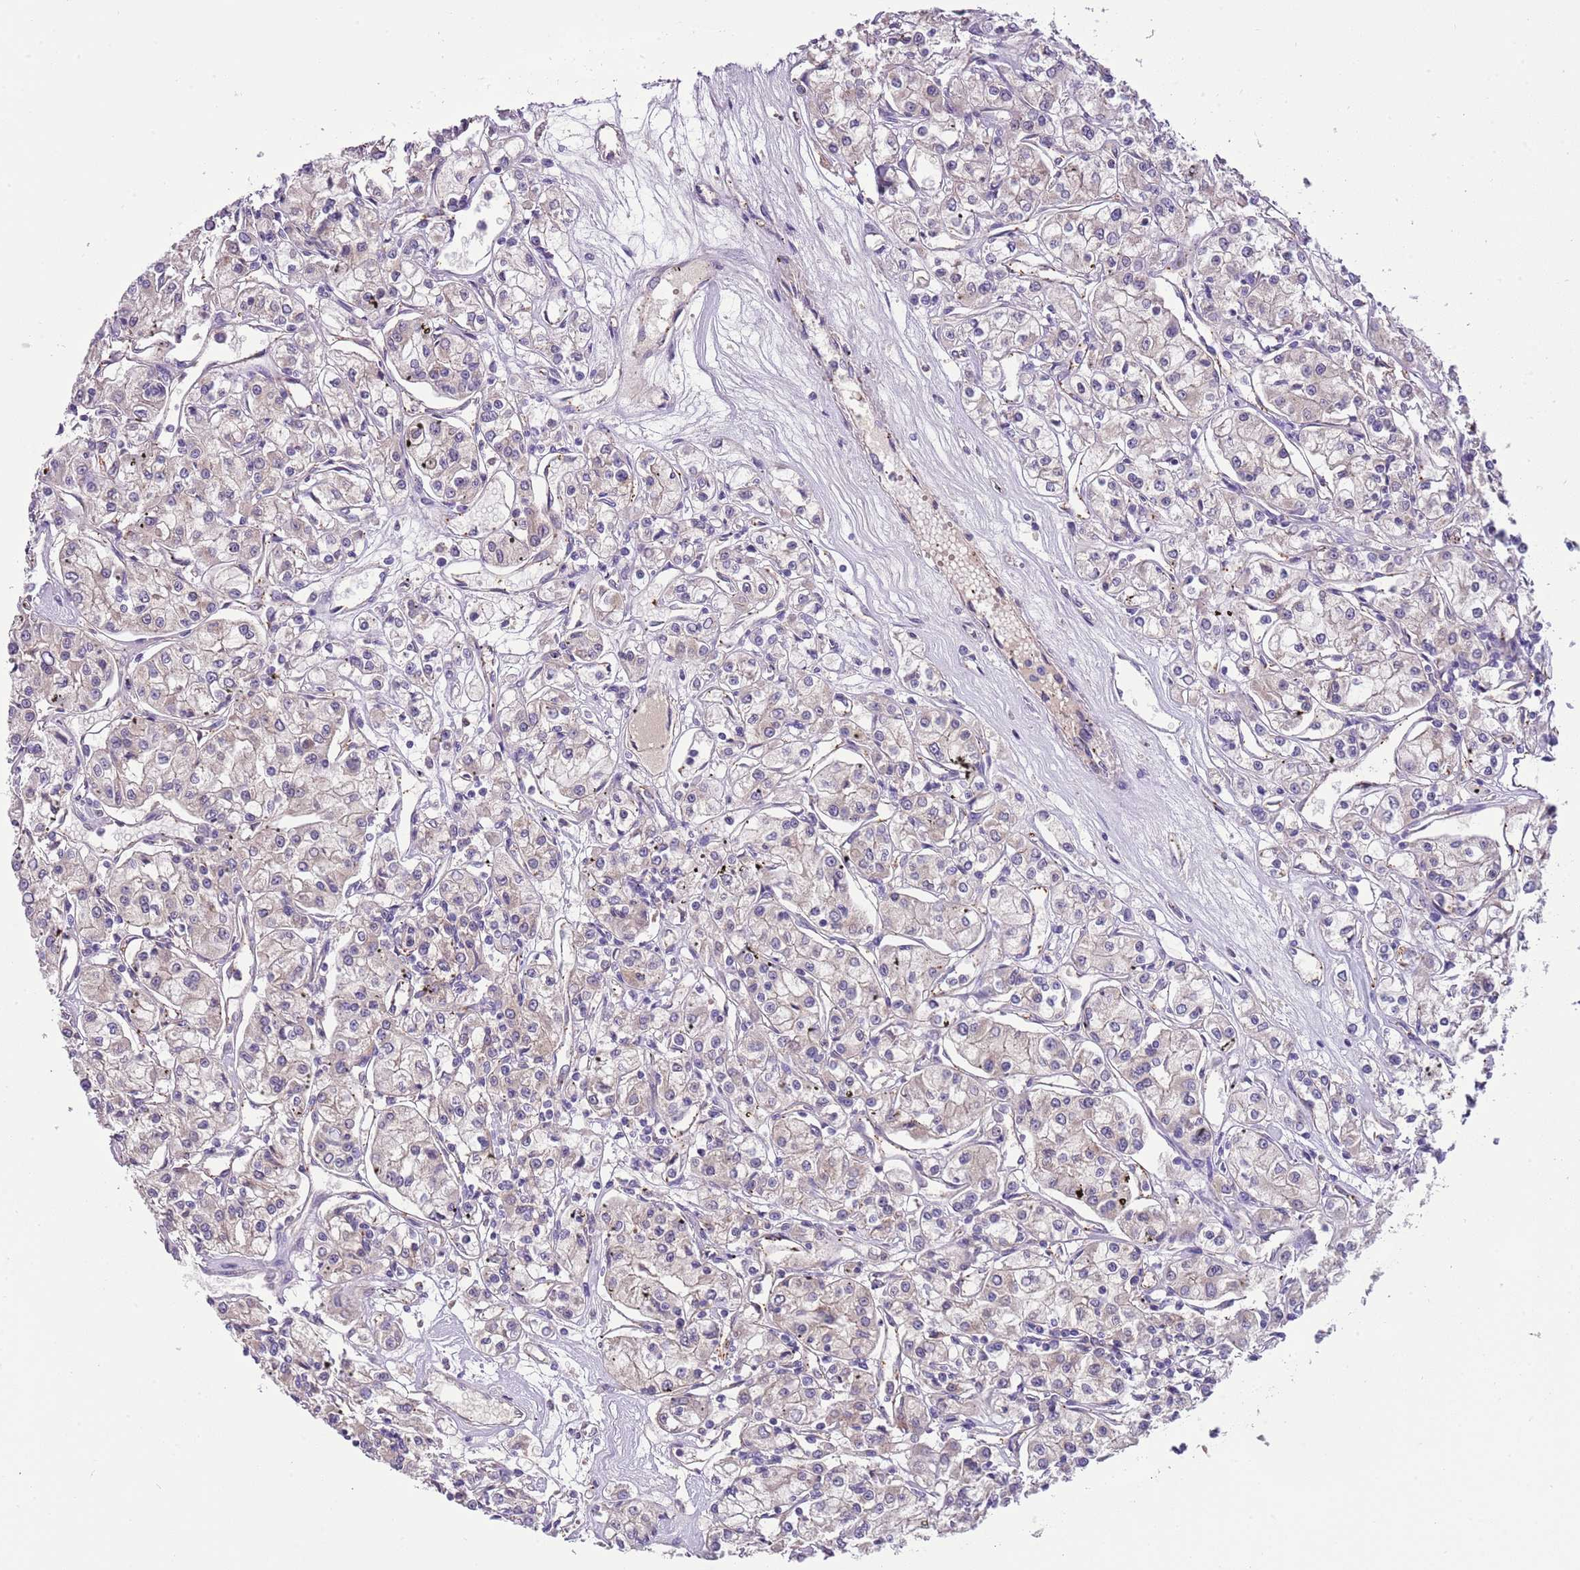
{"staining": {"intensity": "negative", "quantity": "none", "location": "none"}, "tissue": "renal cancer", "cell_type": "Tumor cells", "image_type": "cancer", "snomed": [{"axis": "morphology", "description": "Adenocarcinoma, NOS"}, {"axis": "topography", "description": "Kidney"}], "caption": "Immunohistochemistry (IHC) histopathology image of renal cancer (adenocarcinoma) stained for a protein (brown), which reveals no staining in tumor cells.", "gene": "HES3", "patient": {"sex": "female", "age": 59}}